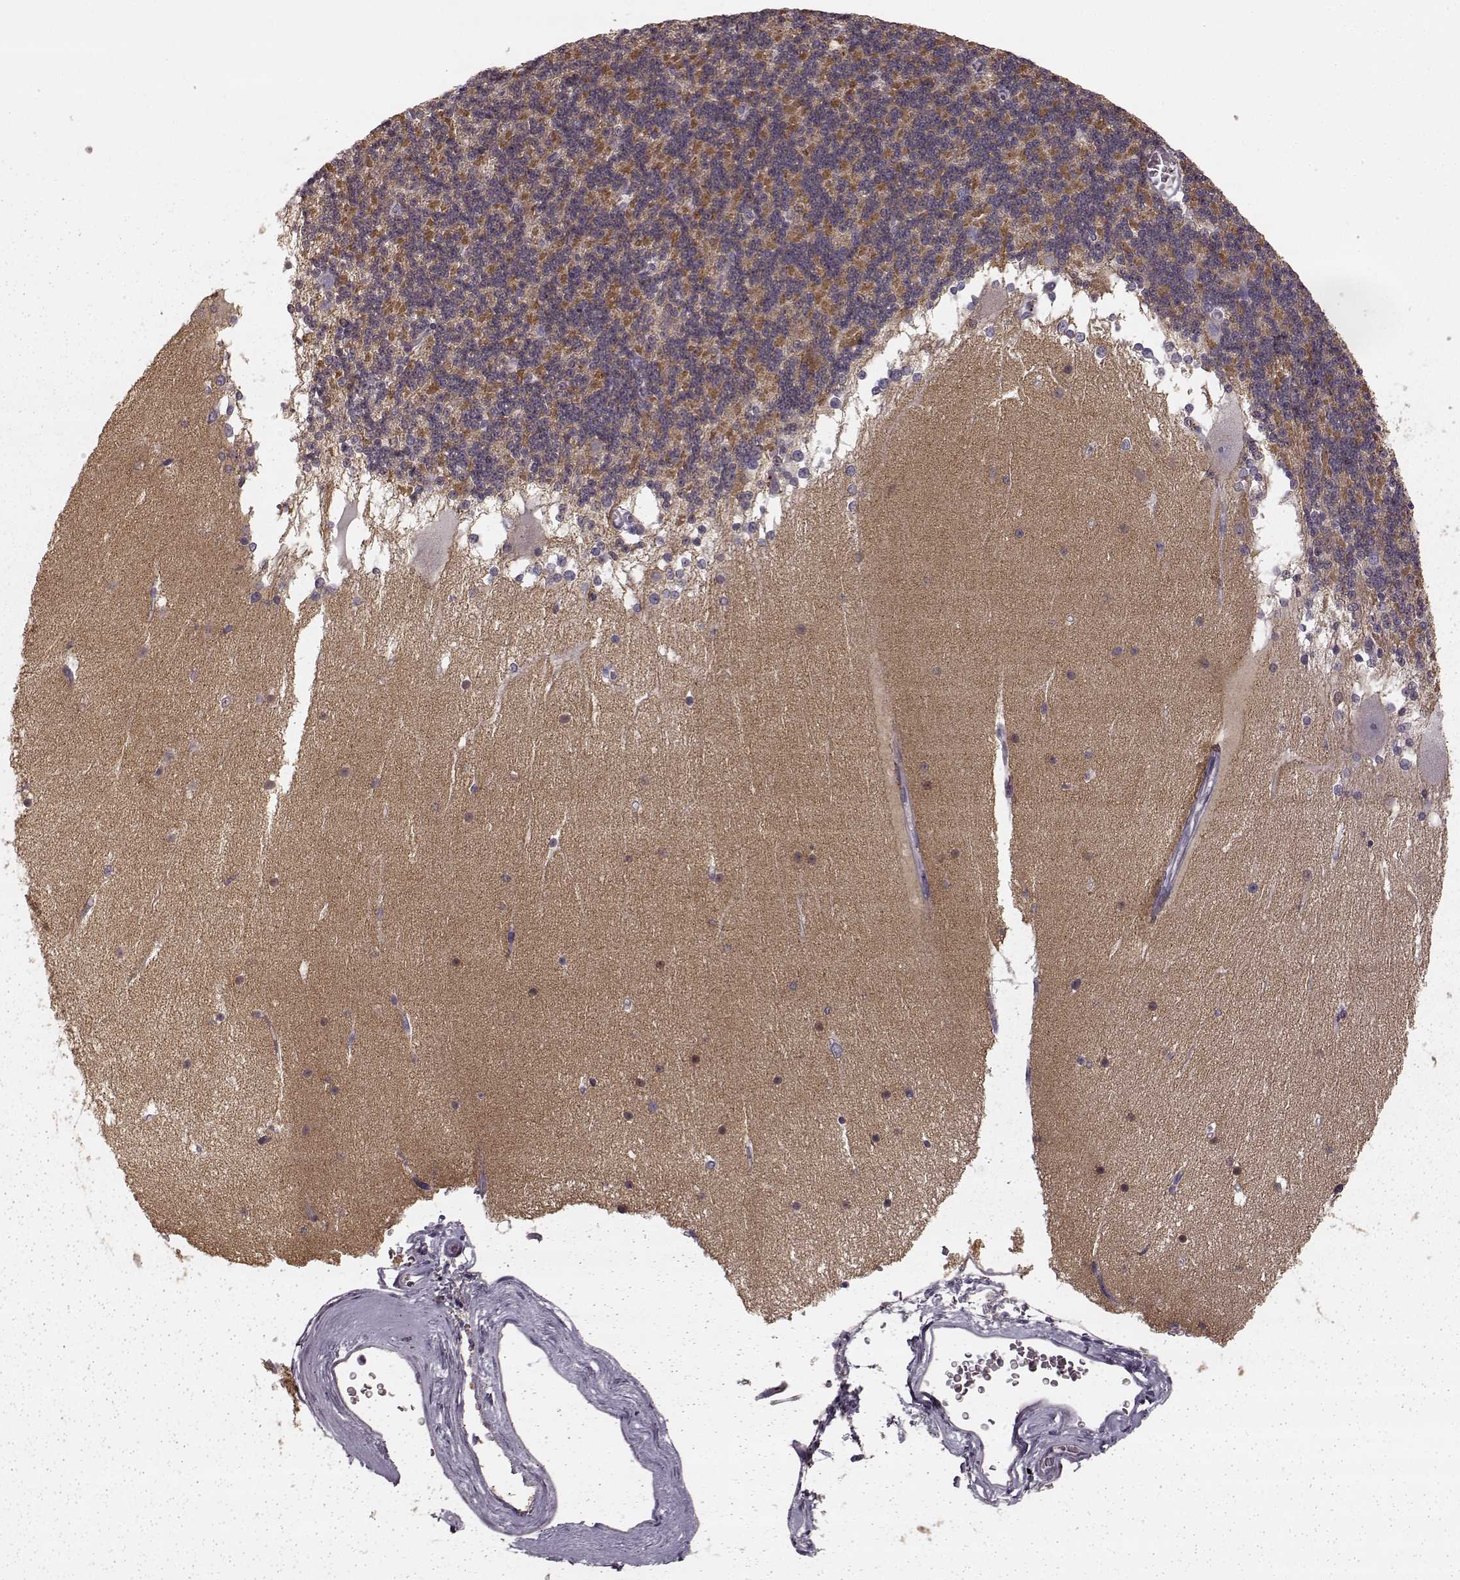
{"staining": {"intensity": "moderate", "quantity": "<25%", "location": "cytoplasmic/membranous"}, "tissue": "cerebellum", "cell_type": "Cells in granular layer", "image_type": "normal", "snomed": [{"axis": "morphology", "description": "Normal tissue, NOS"}, {"axis": "topography", "description": "Cerebellum"}], "caption": "This histopathology image reveals IHC staining of normal human cerebellum, with low moderate cytoplasmic/membranous positivity in approximately <25% of cells in granular layer.", "gene": "PRKCE", "patient": {"sex": "female", "age": 19}}